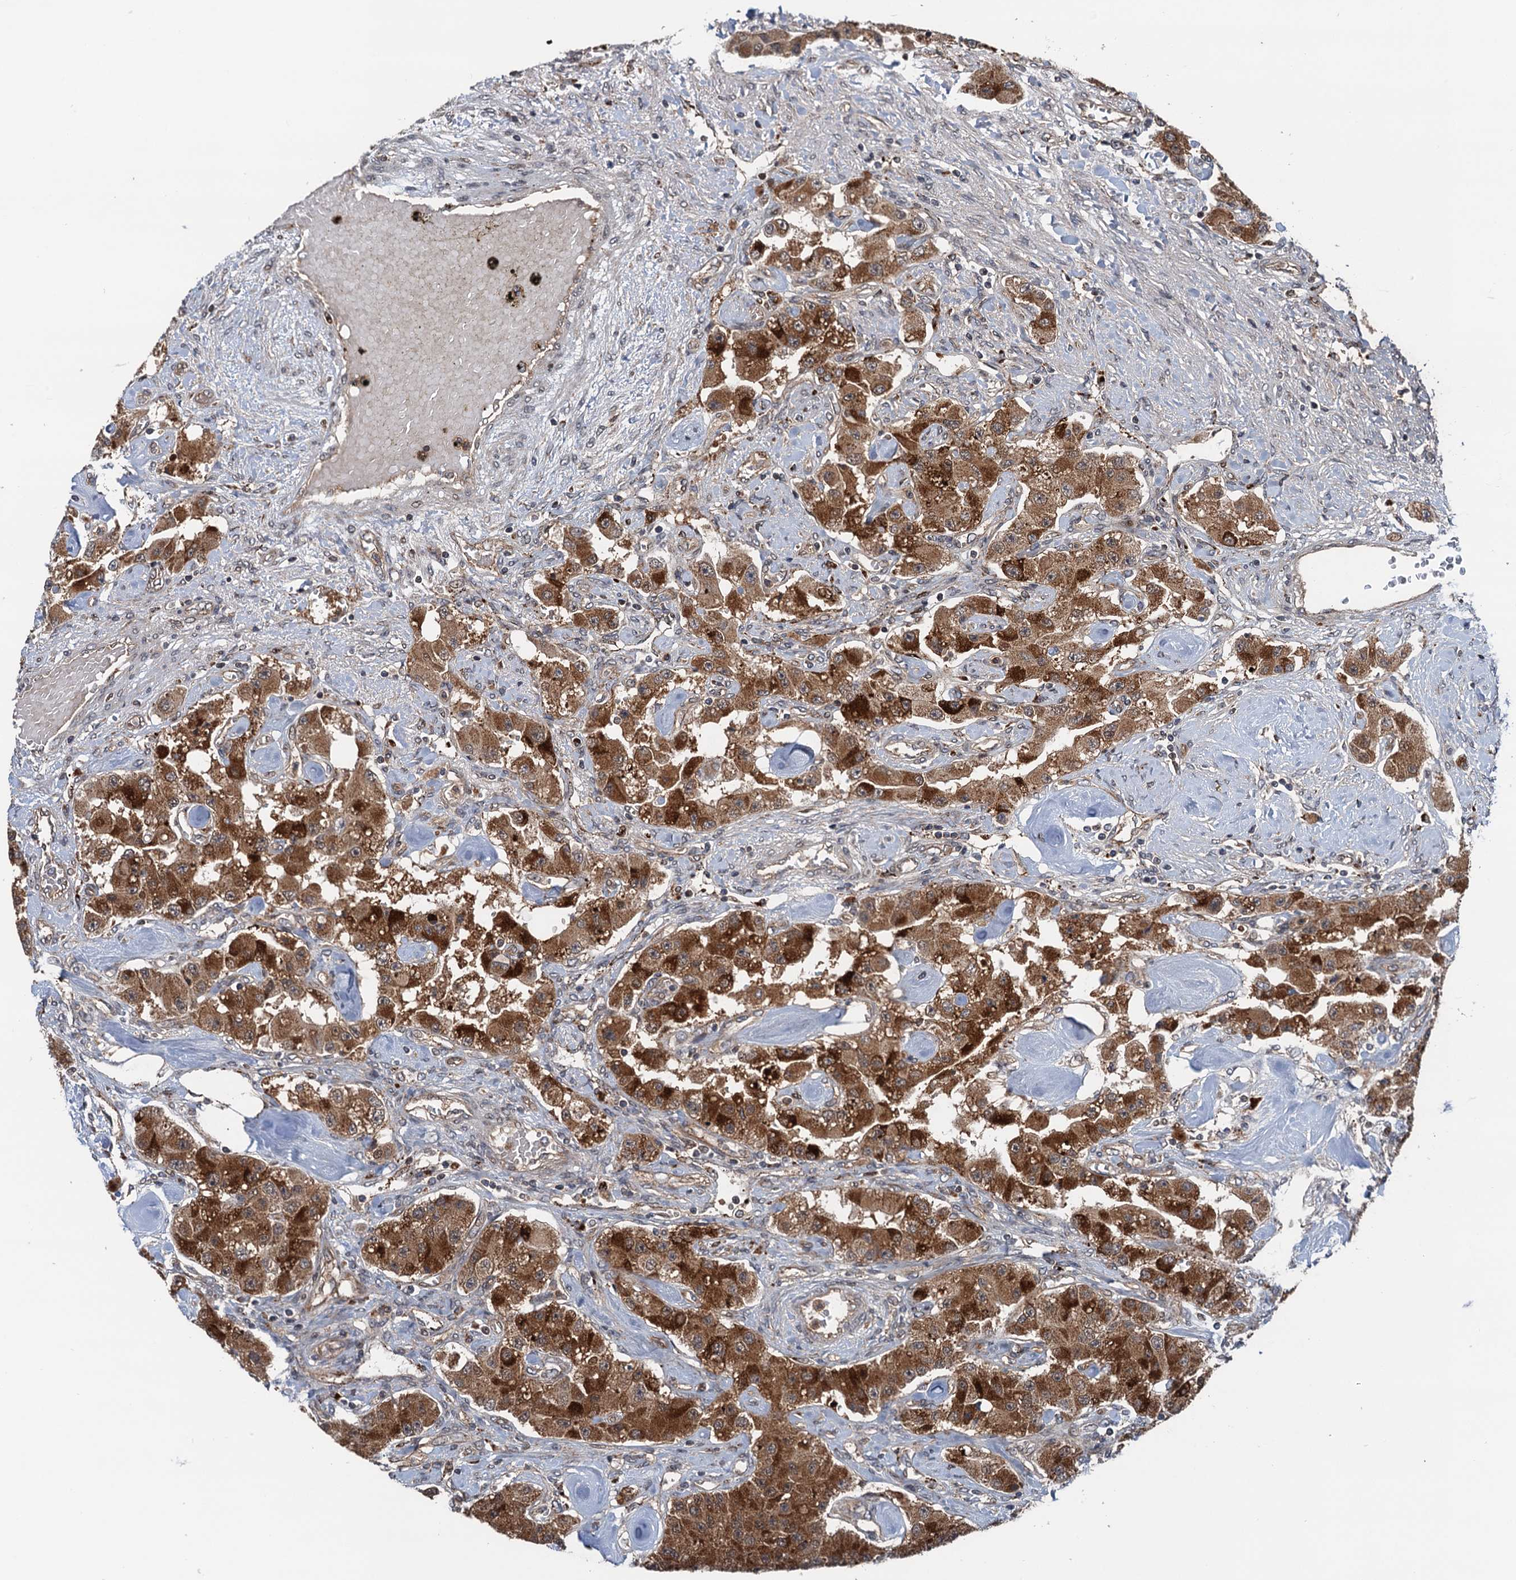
{"staining": {"intensity": "strong", "quantity": ">75%", "location": "cytoplasmic/membranous"}, "tissue": "carcinoid", "cell_type": "Tumor cells", "image_type": "cancer", "snomed": [{"axis": "morphology", "description": "Carcinoid, malignant, NOS"}, {"axis": "topography", "description": "Pancreas"}], "caption": "A high-resolution image shows IHC staining of carcinoid, which shows strong cytoplasmic/membranous expression in approximately >75% of tumor cells. The protein of interest is stained brown, and the nuclei are stained in blue (DAB (3,3'-diaminobenzidine) IHC with brightfield microscopy, high magnification).", "gene": "NLRP10", "patient": {"sex": "male", "age": 41}}